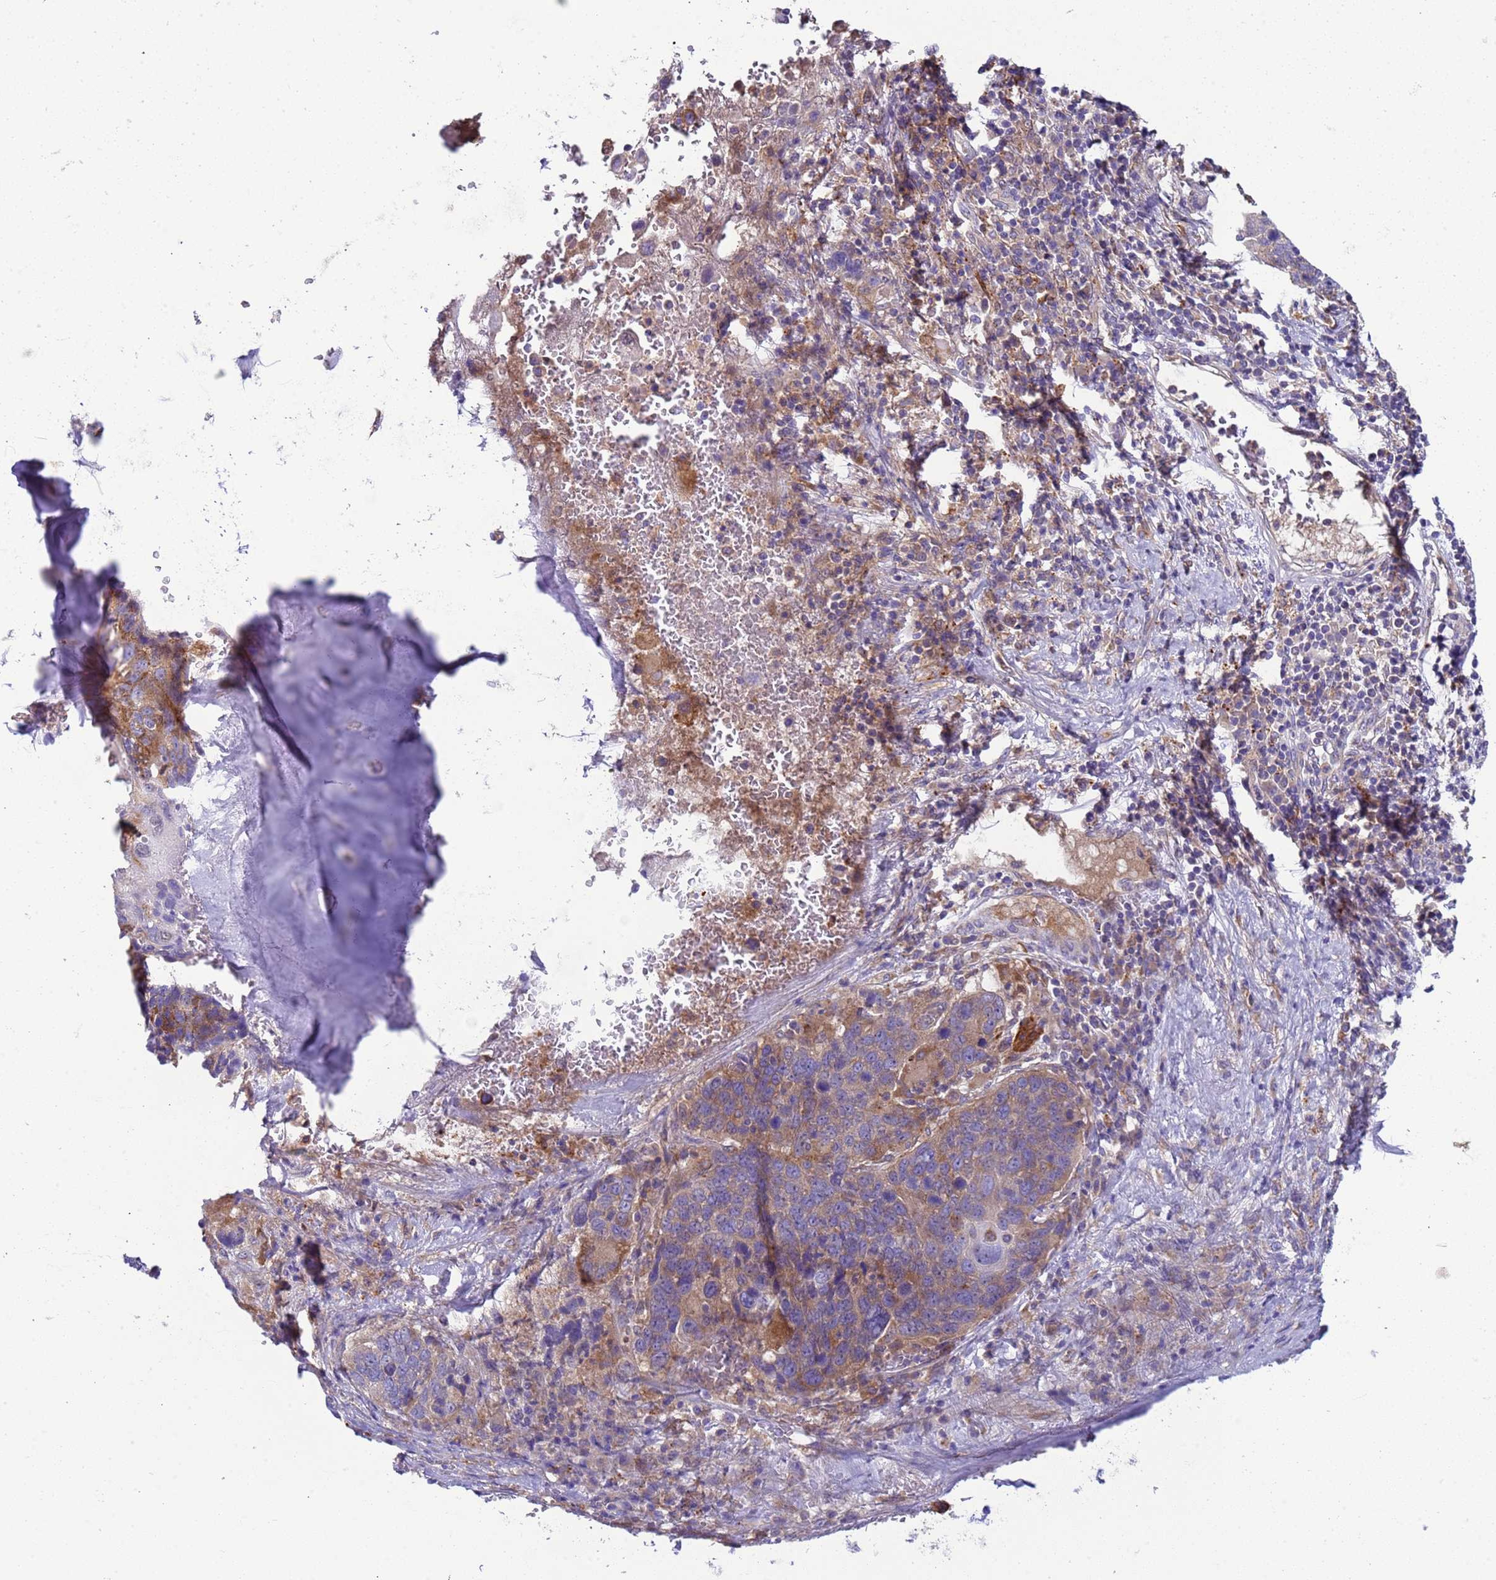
{"staining": {"intensity": "strong", "quantity": "<25%", "location": "cytoplasmic/membranous"}, "tissue": "lung cancer", "cell_type": "Tumor cells", "image_type": "cancer", "snomed": [{"axis": "morphology", "description": "Squamous cell carcinoma, NOS"}, {"axis": "topography", "description": "Lung"}], "caption": "IHC micrograph of neoplastic tissue: human lung squamous cell carcinoma stained using immunohistochemistry (IHC) displays medium levels of strong protein expression localized specifically in the cytoplasmic/membranous of tumor cells, appearing as a cytoplasmic/membranous brown color.", "gene": "PAQR7", "patient": {"sex": "male", "age": 66}}